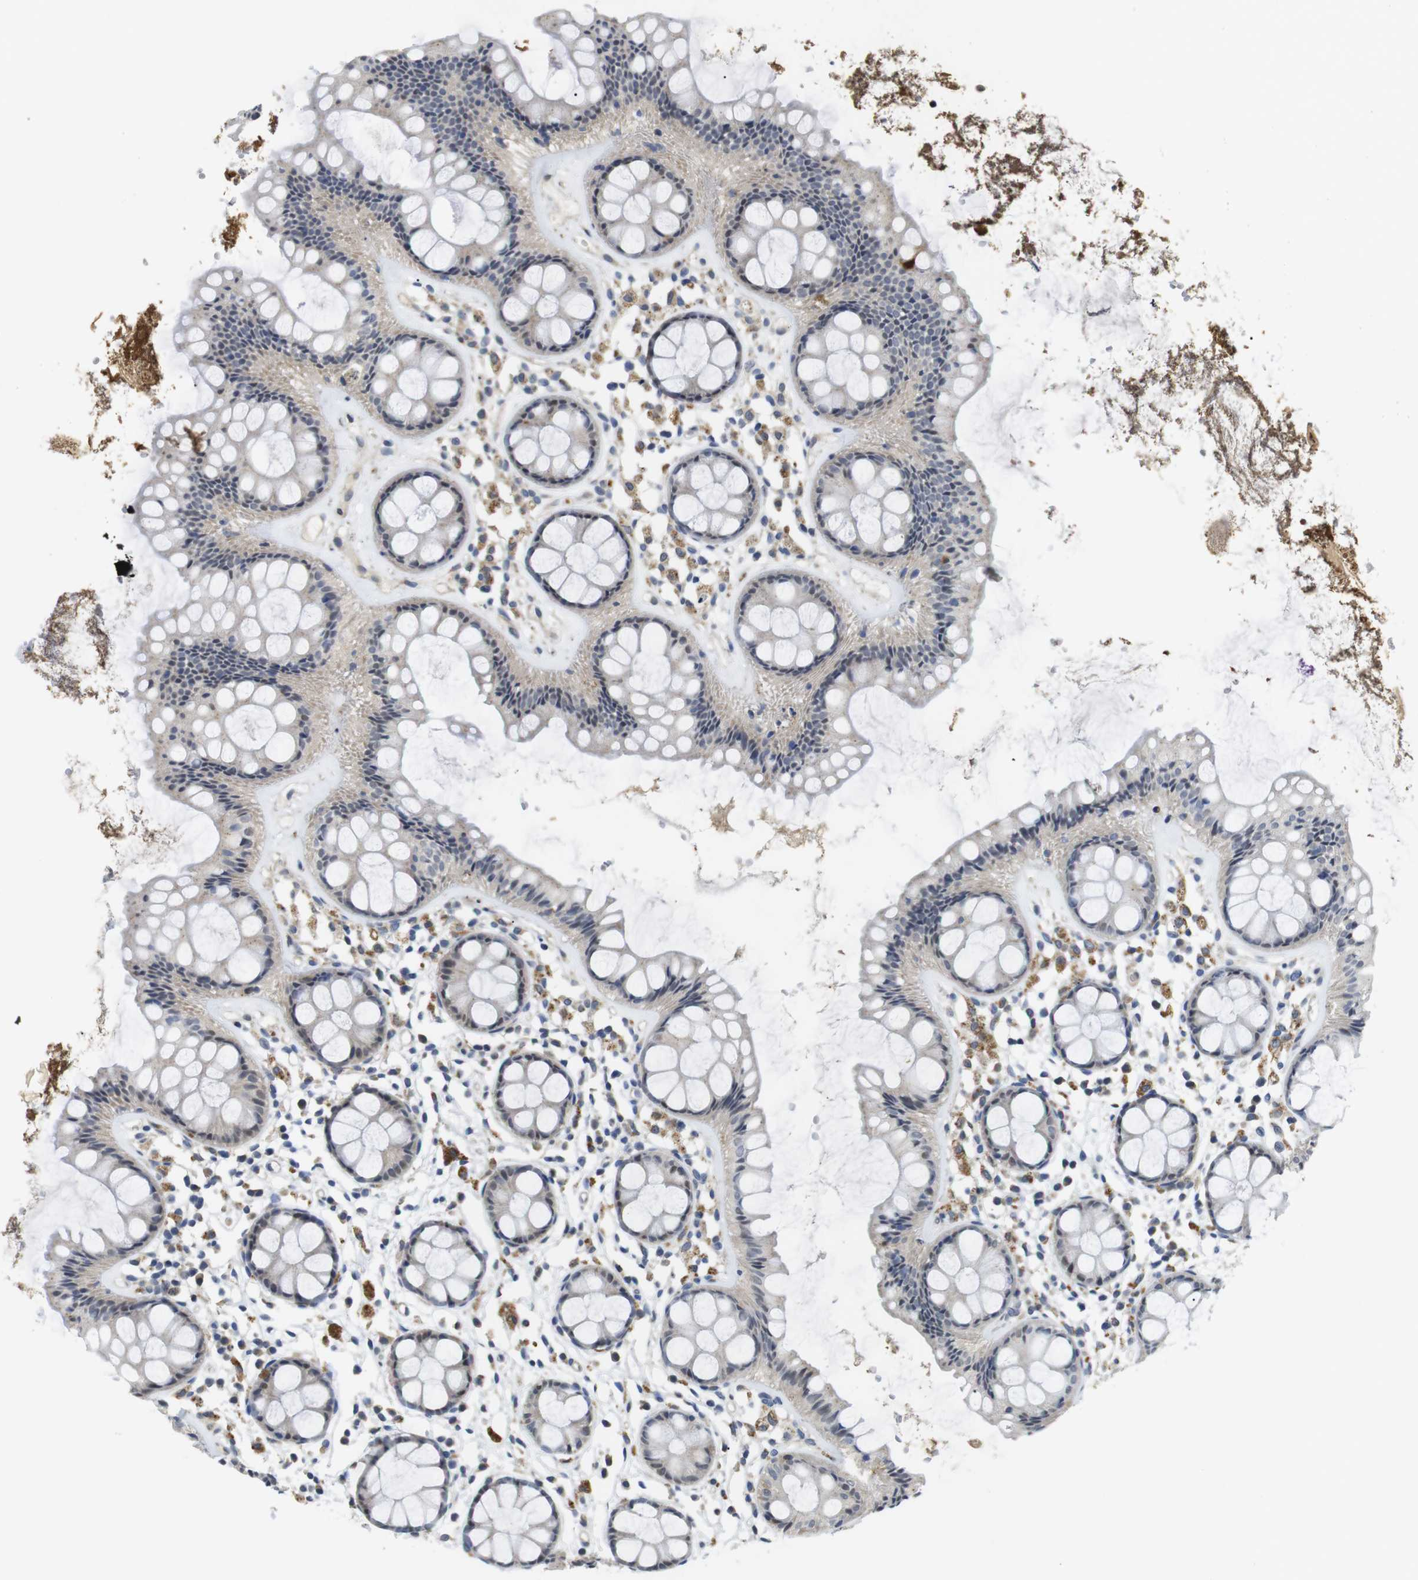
{"staining": {"intensity": "moderate", "quantity": "25%-75%", "location": "cytoplasmic/membranous,nuclear"}, "tissue": "rectum", "cell_type": "Glandular cells", "image_type": "normal", "snomed": [{"axis": "morphology", "description": "Normal tissue, NOS"}, {"axis": "topography", "description": "Rectum"}], "caption": "Immunohistochemical staining of benign human rectum exhibits medium levels of moderate cytoplasmic/membranous,nuclear positivity in about 25%-75% of glandular cells. (DAB = brown stain, brightfield microscopy at high magnification).", "gene": "FNTA", "patient": {"sex": "female", "age": 66}}